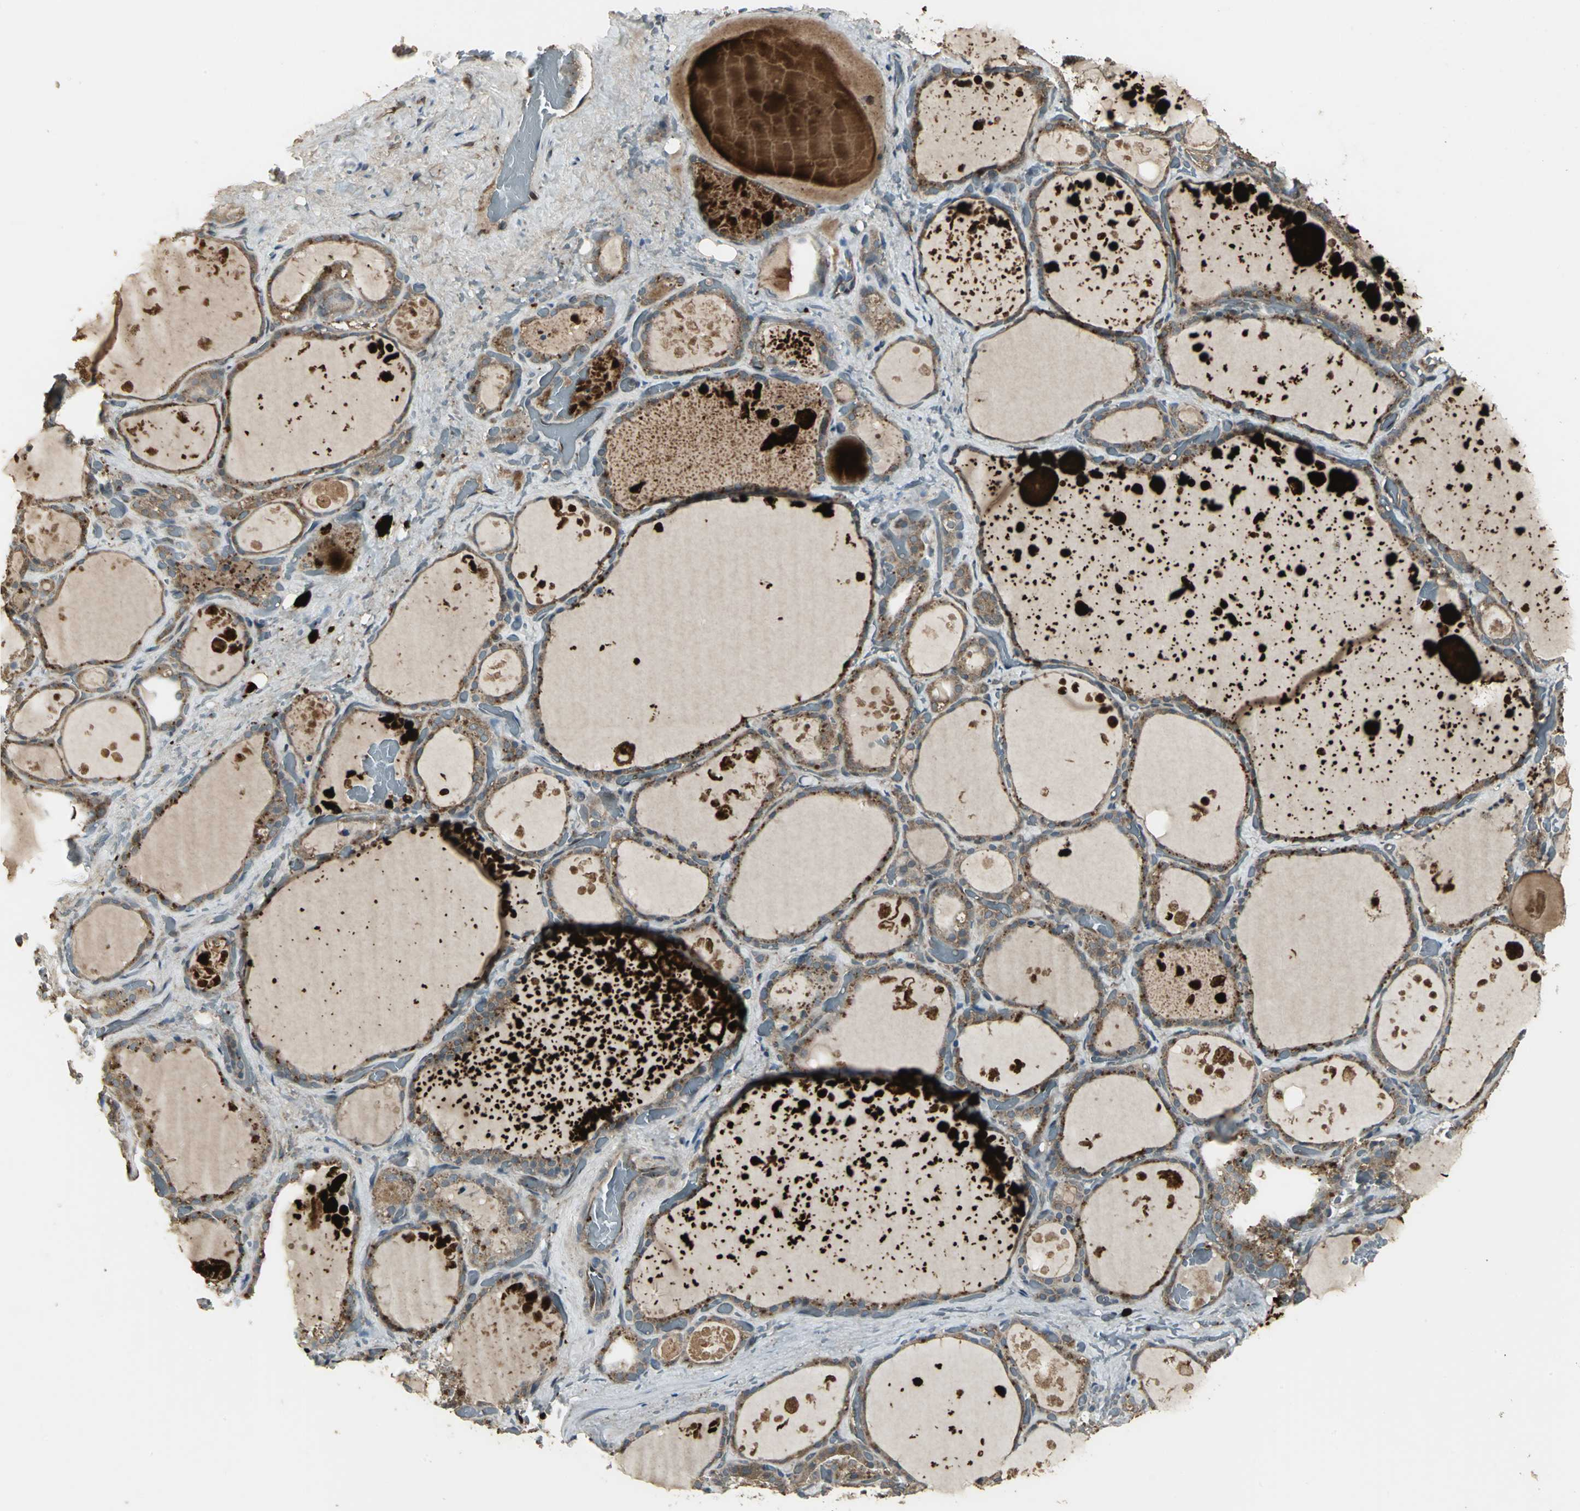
{"staining": {"intensity": "moderate", "quantity": ">75%", "location": "cytoplasmic/membranous"}, "tissue": "thyroid gland", "cell_type": "Glandular cells", "image_type": "normal", "snomed": [{"axis": "morphology", "description": "Normal tissue, NOS"}, {"axis": "topography", "description": "Thyroid gland"}], "caption": "Immunohistochemical staining of benign thyroid gland demonstrates >75% levels of moderate cytoplasmic/membranous protein staining in about >75% of glandular cells.", "gene": "PRXL2B", "patient": {"sex": "male", "age": 61}}